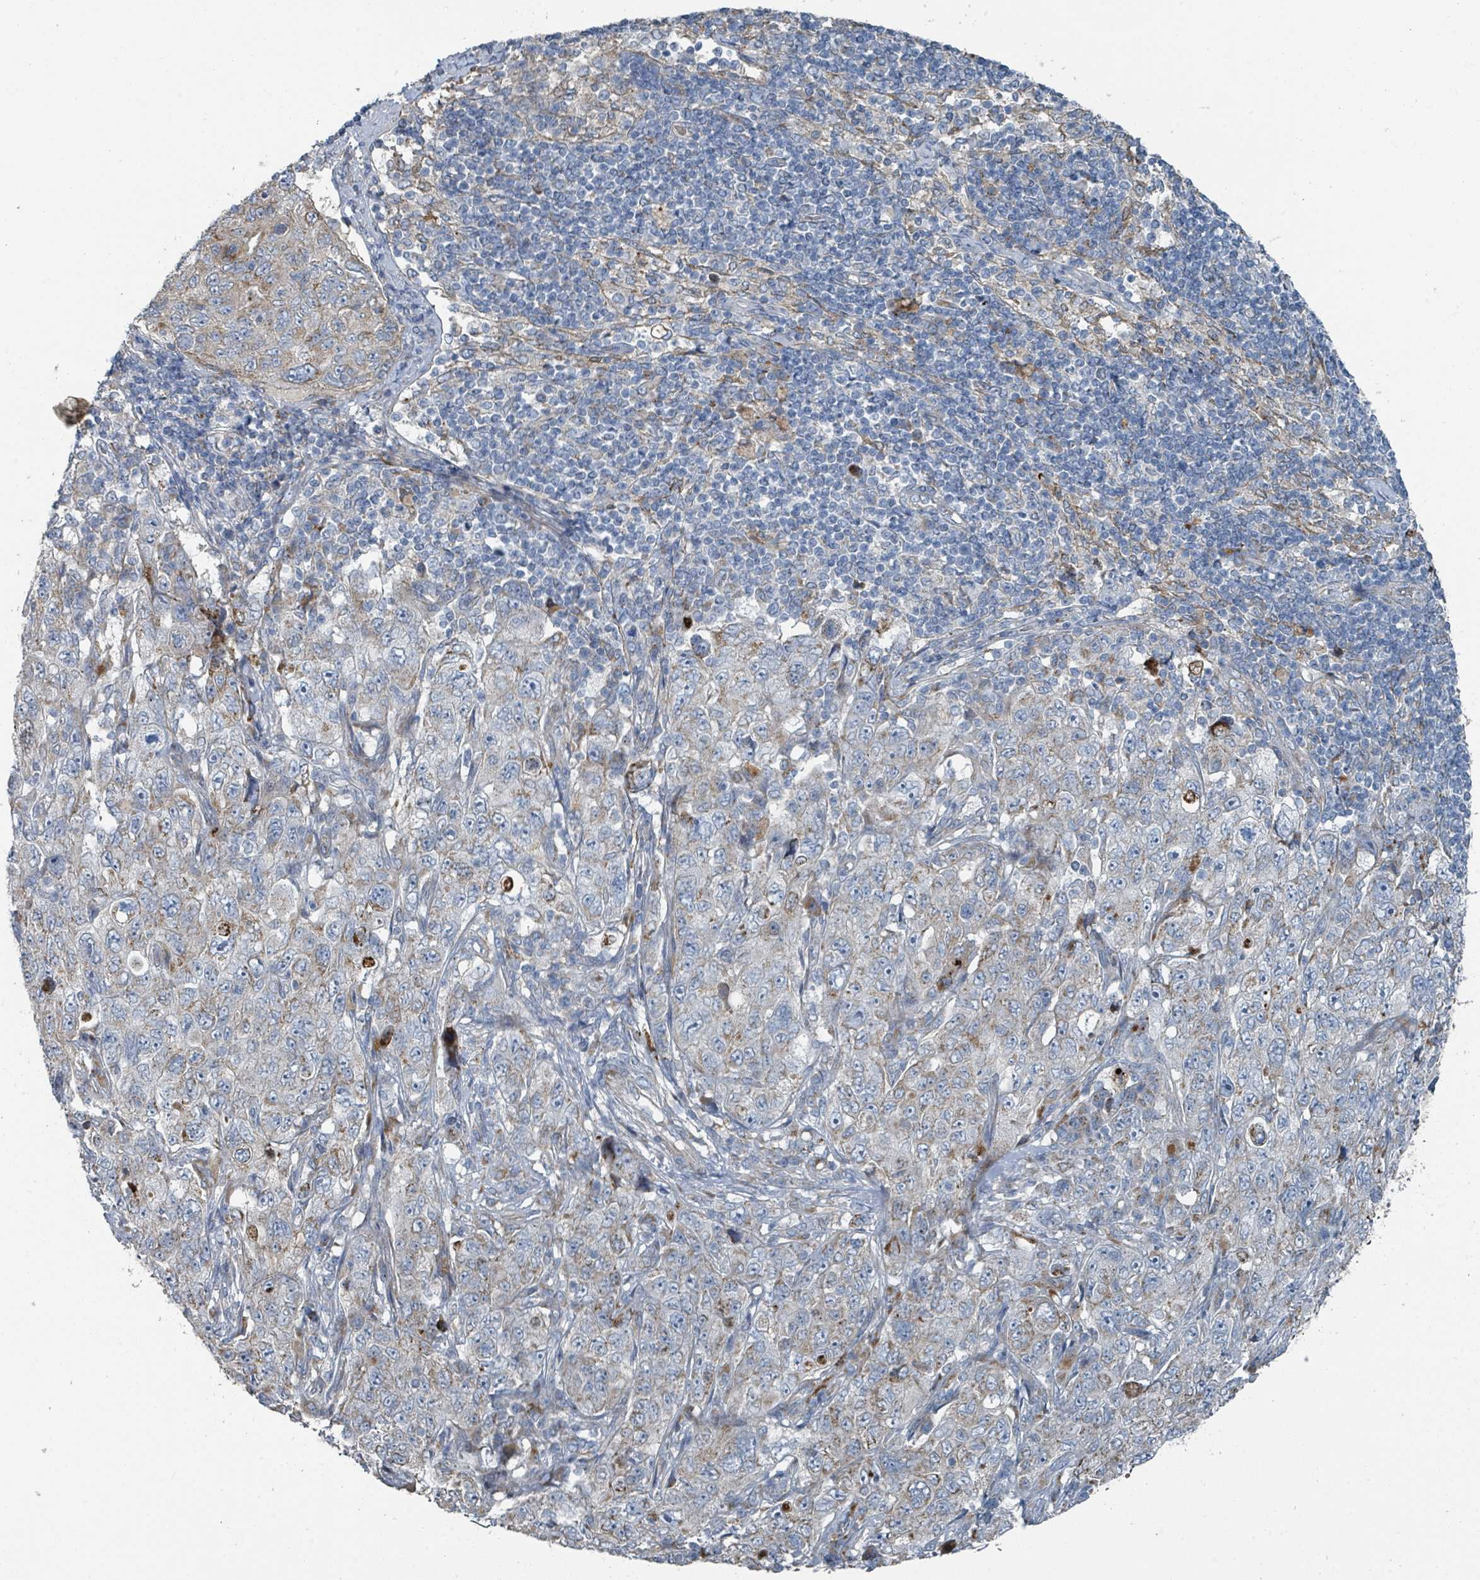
{"staining": {"intensity": "weak", "quantity": "<25%", "location": "cytoplasmic/membranous"}, "tissue": "pancreatic cancer", "cell_type": "Tumor cells", "image_type": "cancer", "snomed": [{"axis": "morphology", "description": "Adenocarcinoma, NOS"}, {"axis": "topography", "description": "Pancreas"}], "caption": "Immunohistochemical staining of human pancreatic cancer (adenocarcinoma) exhibits no significant expression in tumor cells.", "gene": "DIPK2A", "patient": {"sex": "male", "age": 68}}